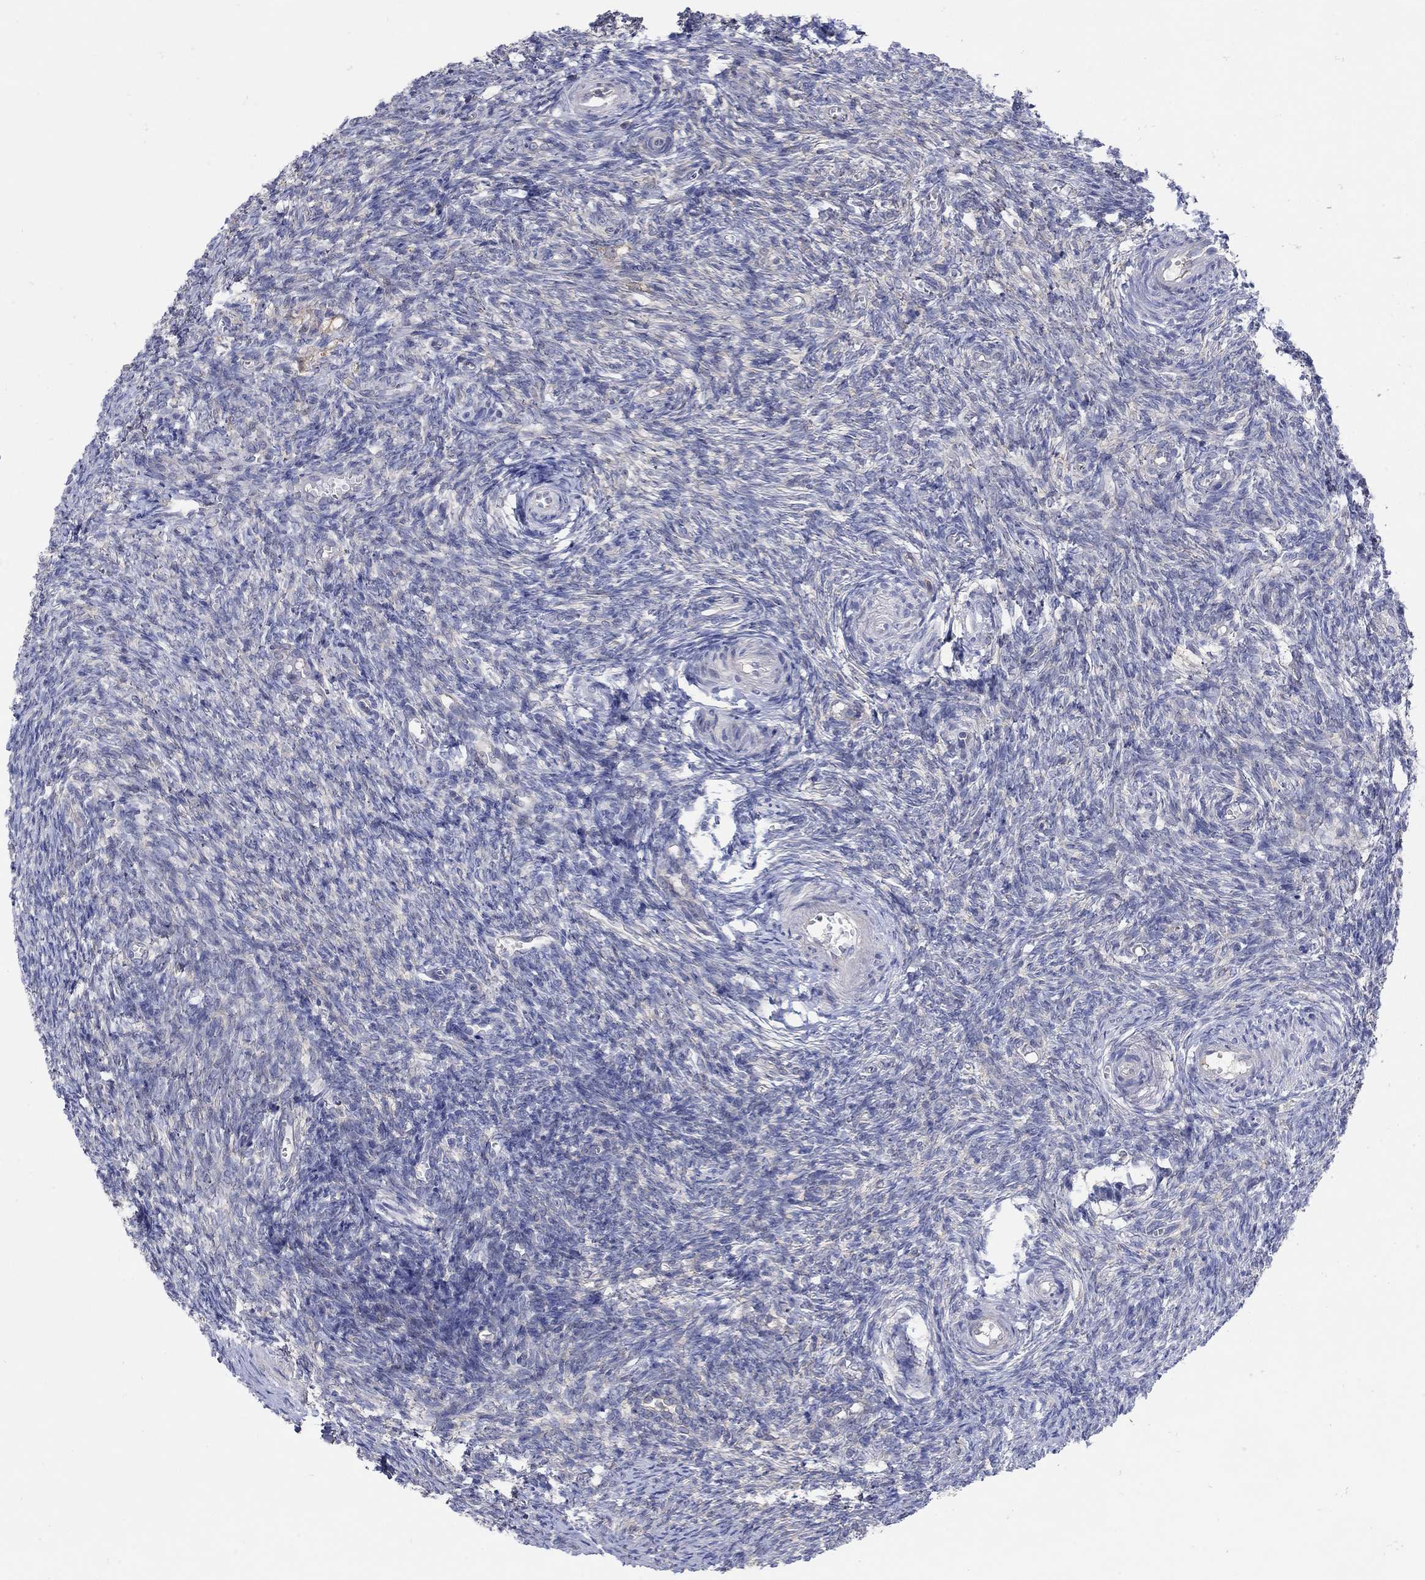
{"staining": {"intensity": "strong", "quantity": "25%-75%", "location": "cytoplasmic/membranous"}, "tissue": "ovary", "cell_type": "Follicle cells", "image_type": "normal", "snomed": [{"axis": "morphology", "description": "Normal tissue, NOS"}, {"axis": "topography", "description": "Ovary"}], "caption": "The photomicrograph demonstrates a brown stain indicating the presence of a protein in the cytoplasmic/membranous of follicle cells in ovary.", "gene": "TEKT3", "patient": {"sex": "female", "age": 43}}